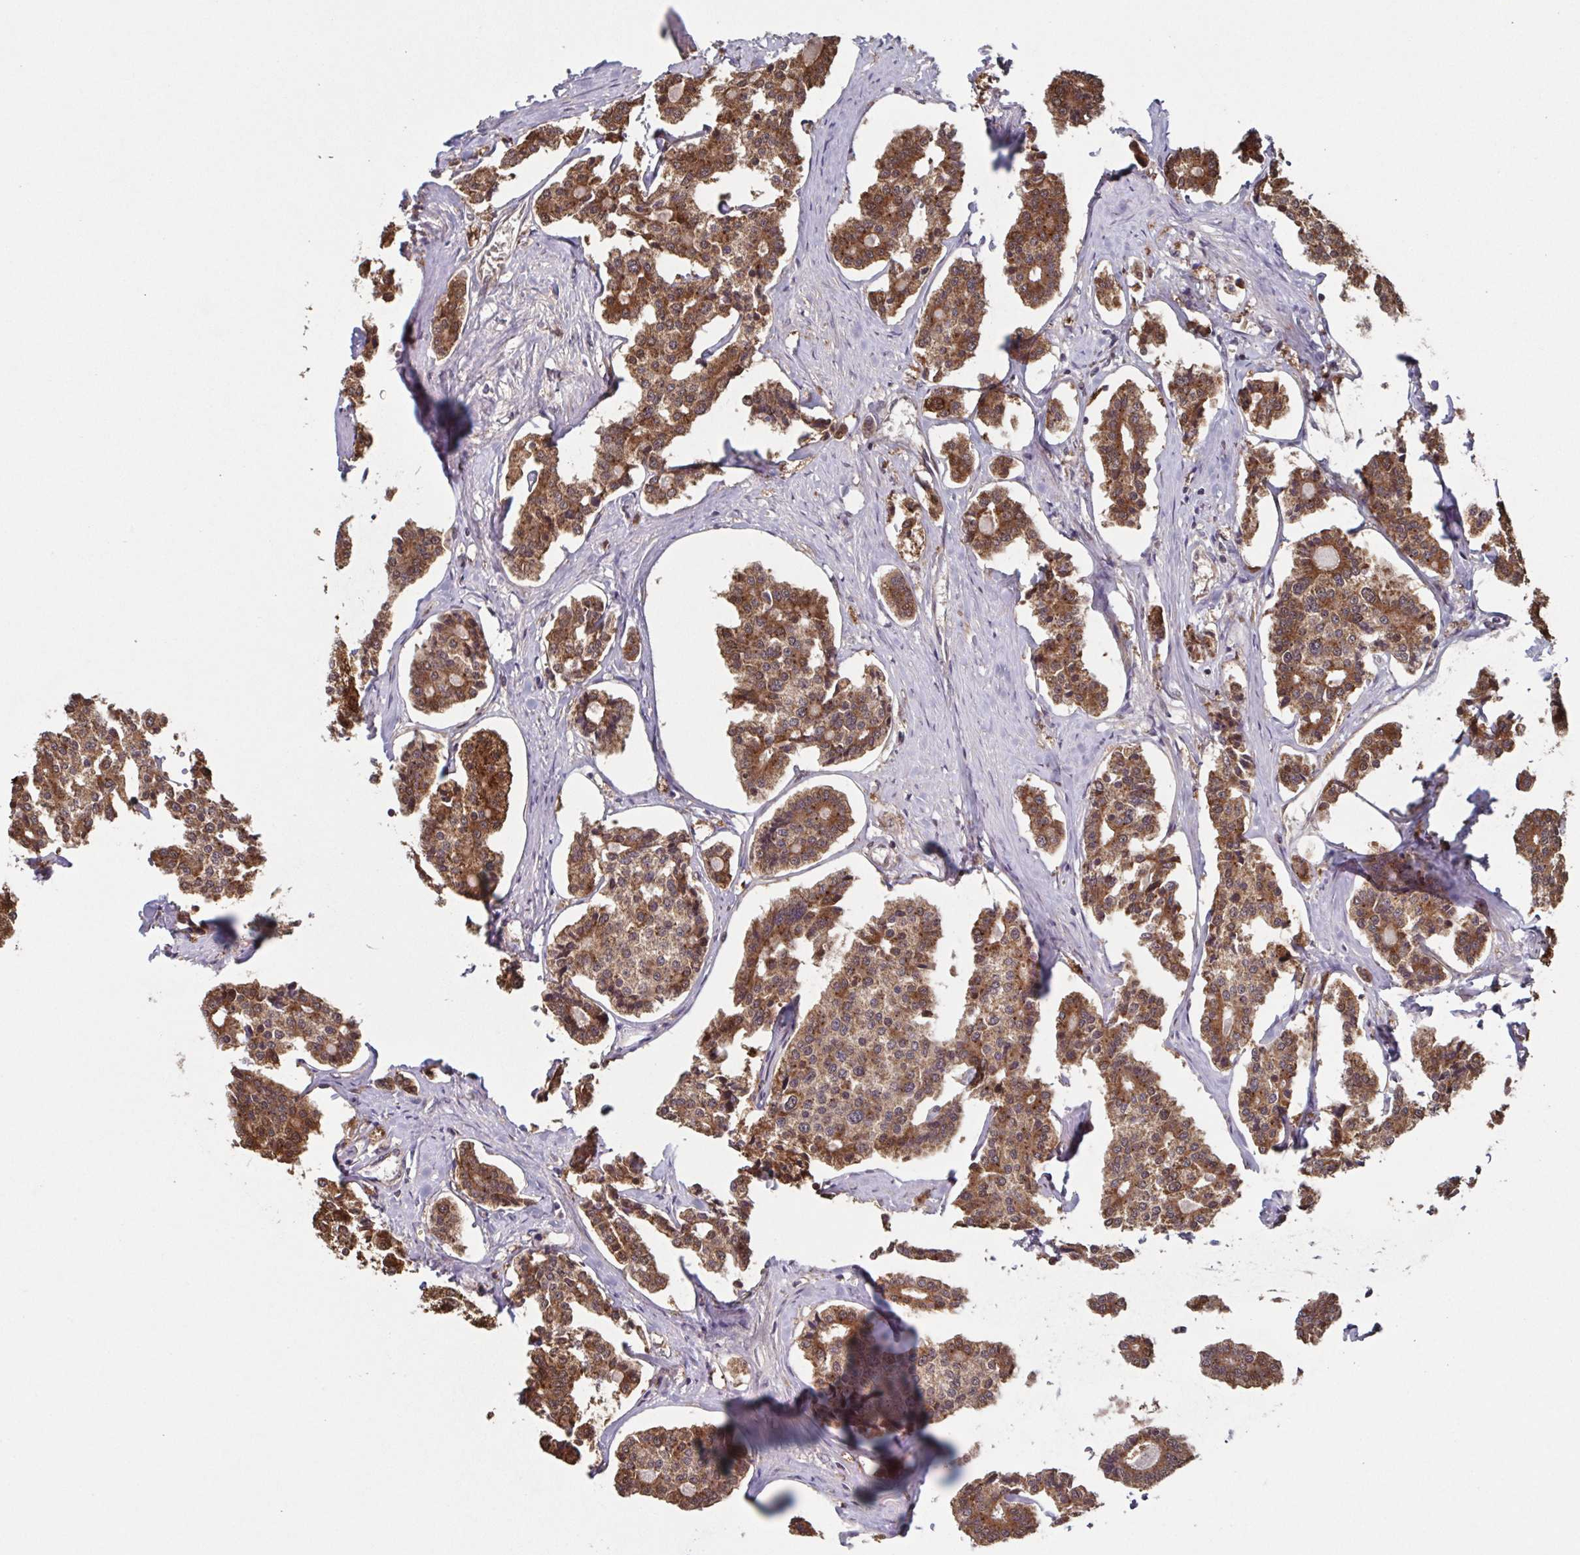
{"staining": {"intensity": "strong", "quantity": ">75%", "location": "cytoplasmic/membranous"}, "tissue": "carcinoid", "cell_type": "Tumor cells", "image_type": "cancer", "snomed": [{"axis": "morphology", "description": "Carcinoid, malignant, NOS"}, {"axis": "topography", "description": "Small intestine"}], "caption": "Brown immunohistochemical staining in carcinoid (malignant) reveals strong cytoplasmic/membranous expression in approximately >75% of tumor cells.", "gene": "TTC19", "patient": {"sex": "female", "age": 65}}